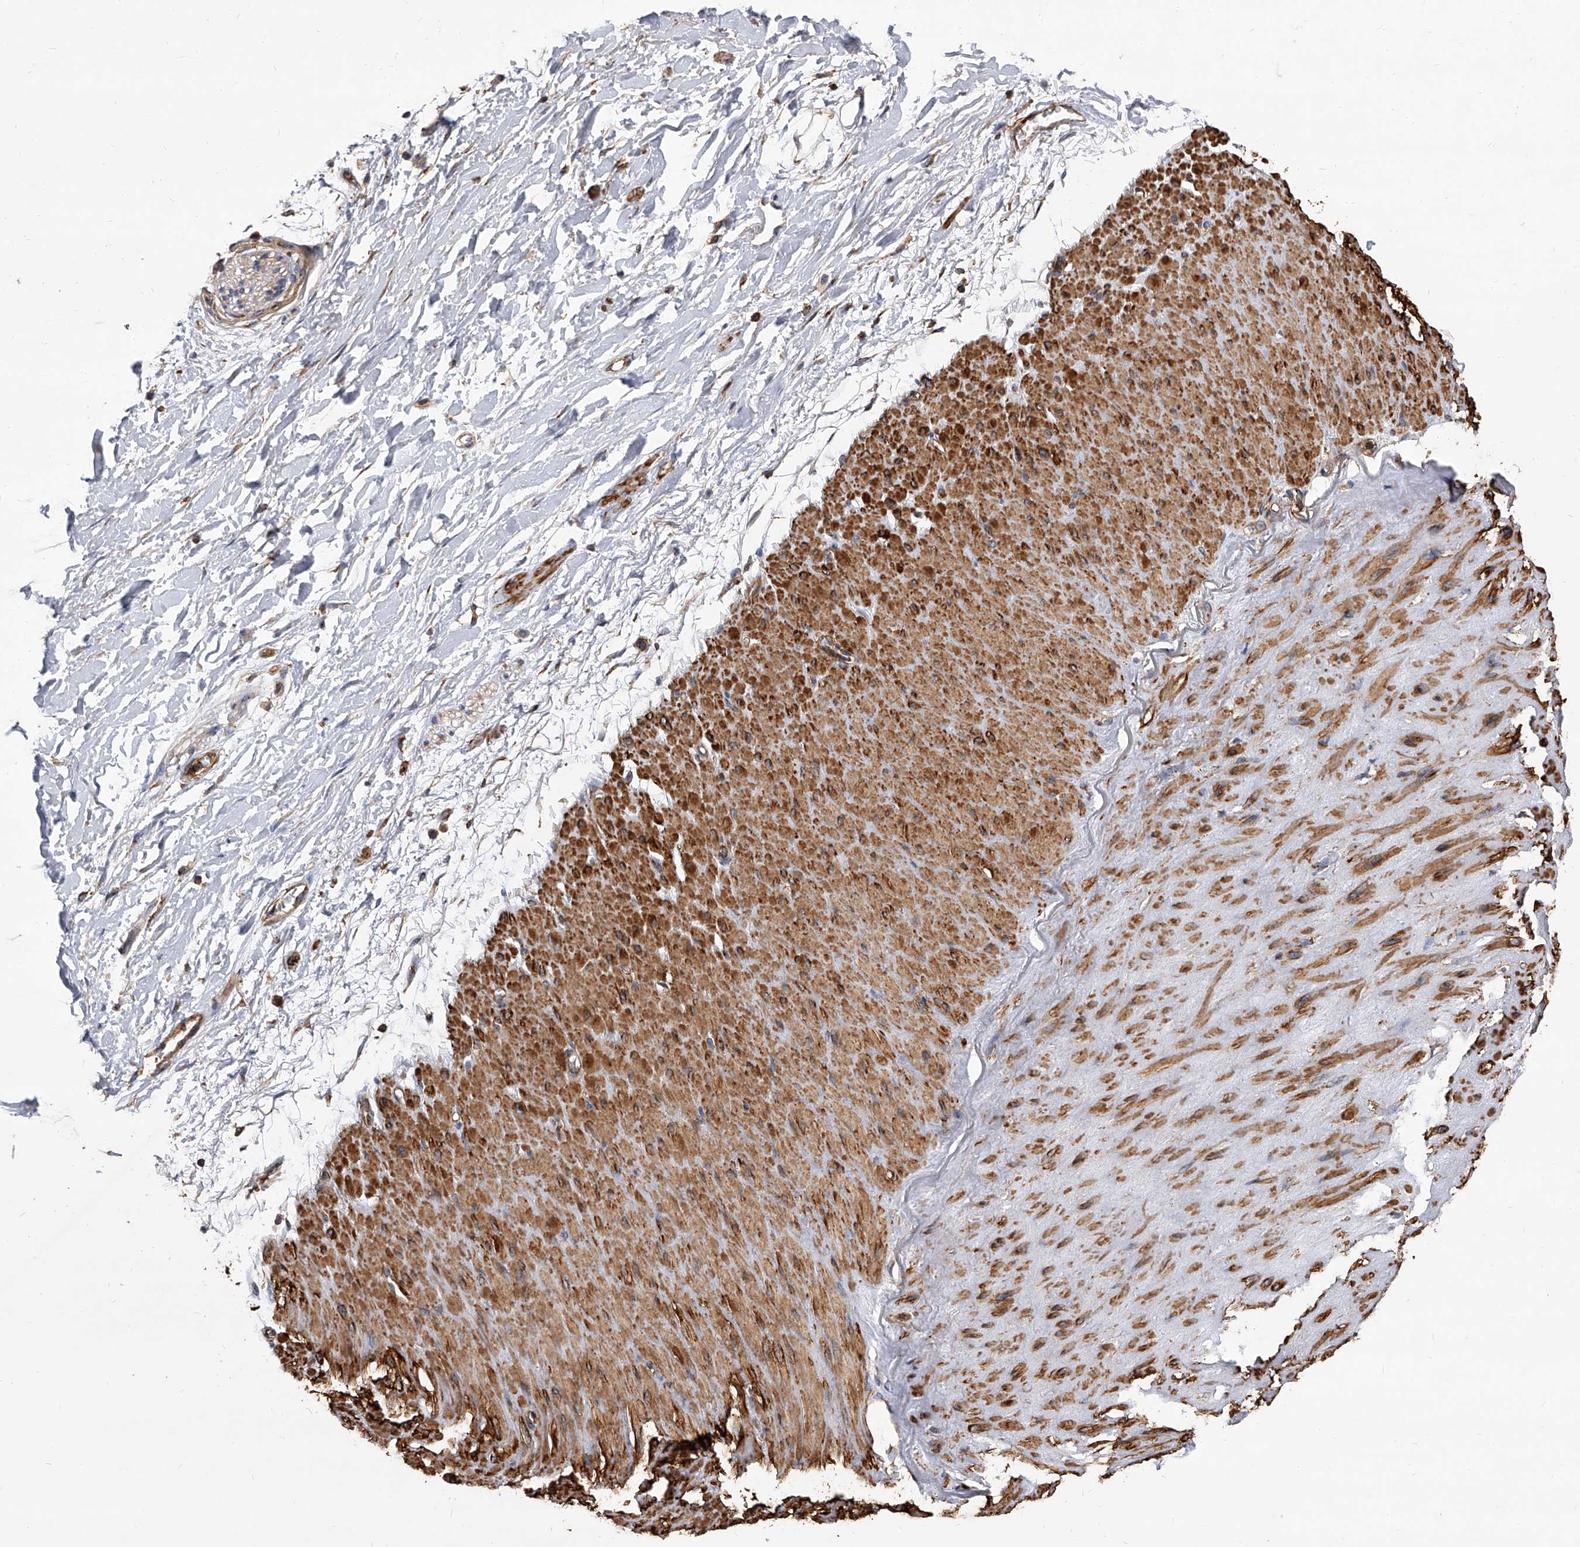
{"staining": {"intensity": "weak", "quantity": ">75%", "location": "cytoplasmic/membranous"}, "tissue": "adipose tissue", "cell_type": "Adipocytes", "image_type": "normal", "snomed": [{"axis": "morphology", "description": "Normal tissue, NOS"}, {"axis": "topography", "description": "Soft tissue"}], "caption": "Brown immunohistochemical staining in normal human adipose tissue demonstrates weak cytoplasmic/membranous expression in about >75% of adipocytes. Using DAB (3,3'-diaminobenzidine) (brown) and hematoxylin (blue) stains, captured at high magnification using brightfield microscopy.", "gene": "PISD", "patient": {"sex": "male", "age": 72}}